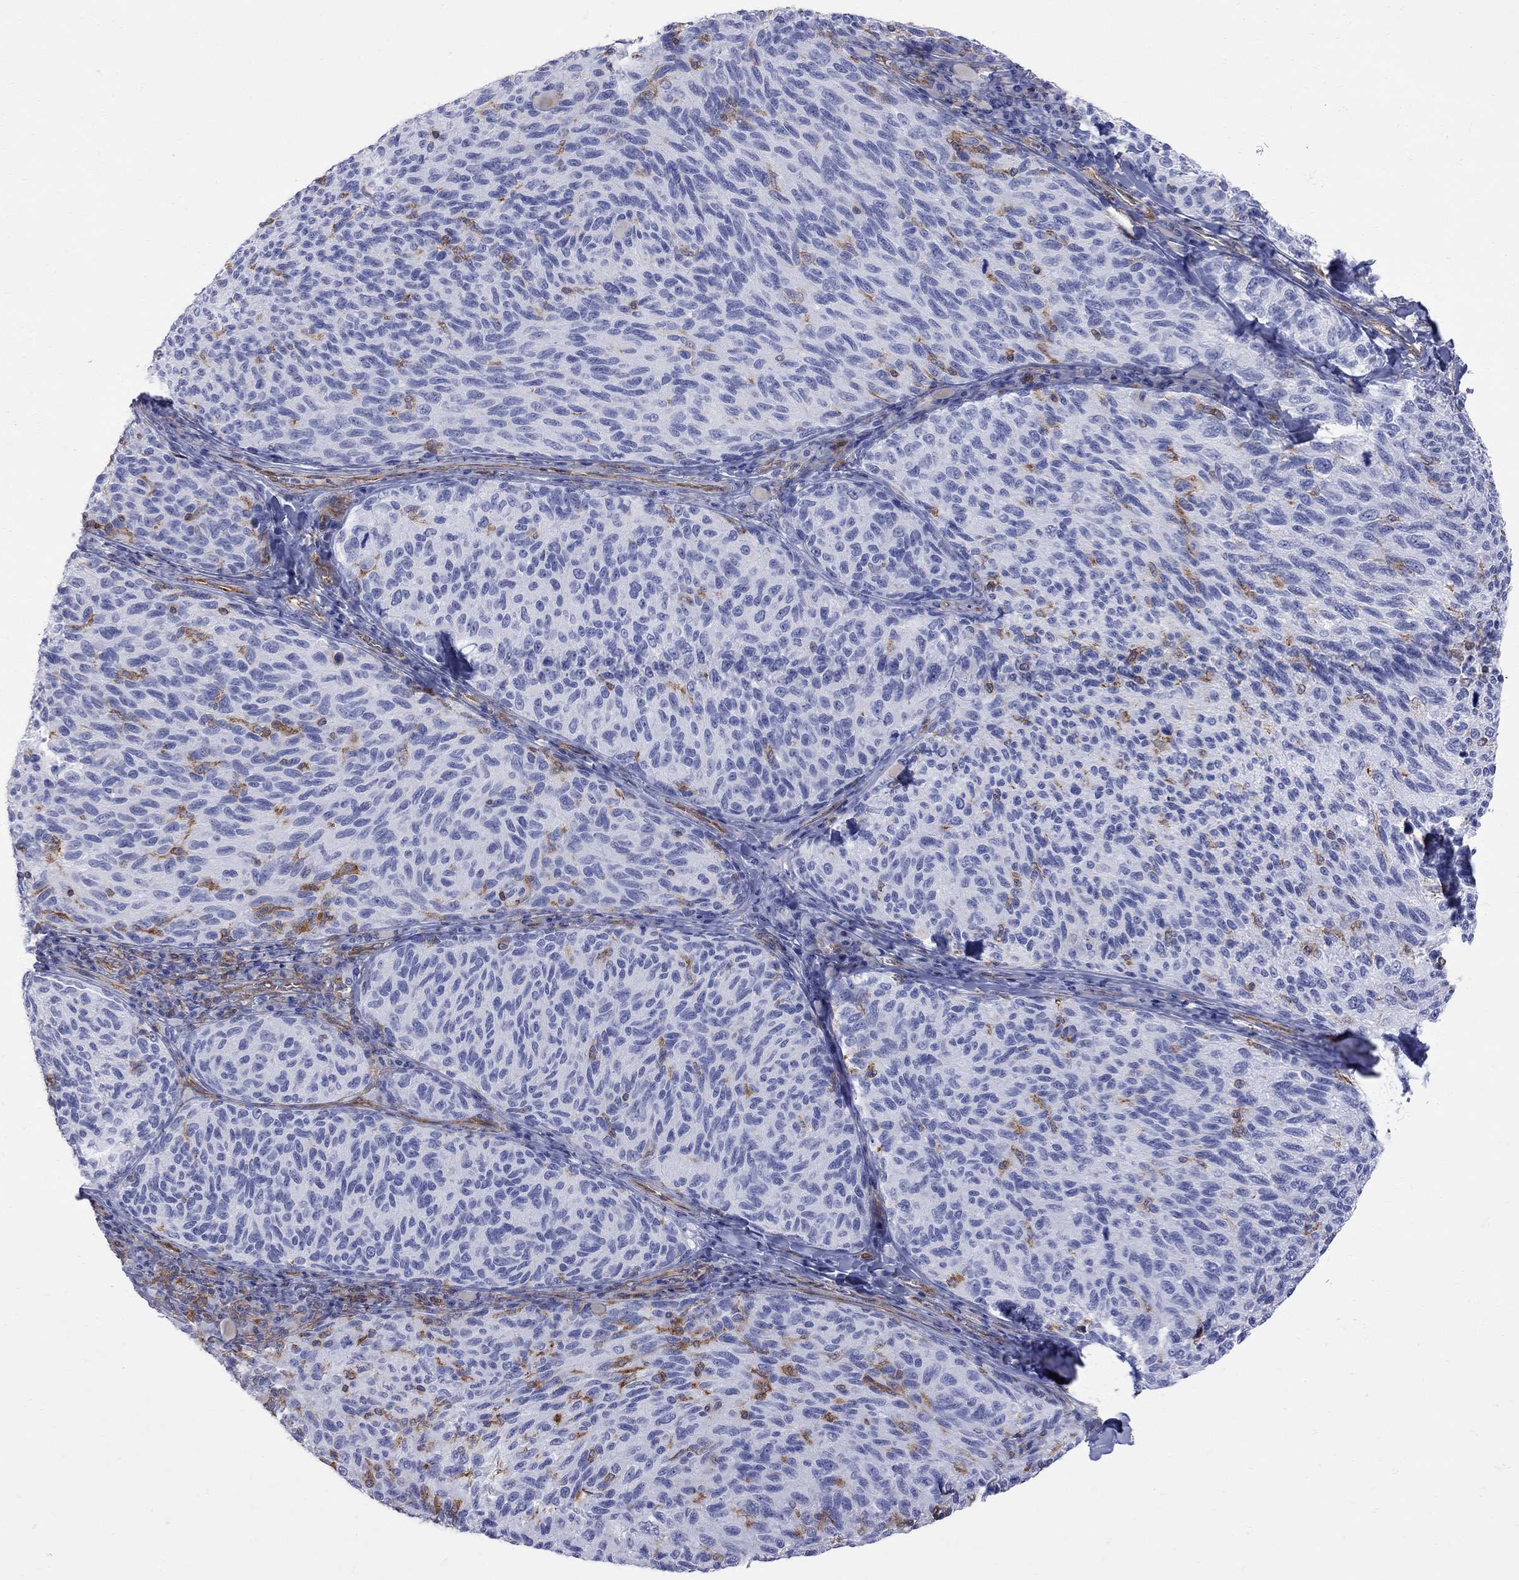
{"staining": {"intensity": "negative", "quantity": "none", "location": "none"}, "tissue": "melanoma", "cell_type": "Tumor cells", "image_type": "cancer", "snomed": [{"axis": "morphology", "description": "Malignant melanoma, NOS"}, {"axis": "topography", "description": "Skin"}], "caption": "Immunohistochemistry (IHC) of melanoma shows no positivity in tumor cells.", "gene": "ABI3", "patient": {"sex": "female", "age": 73}}